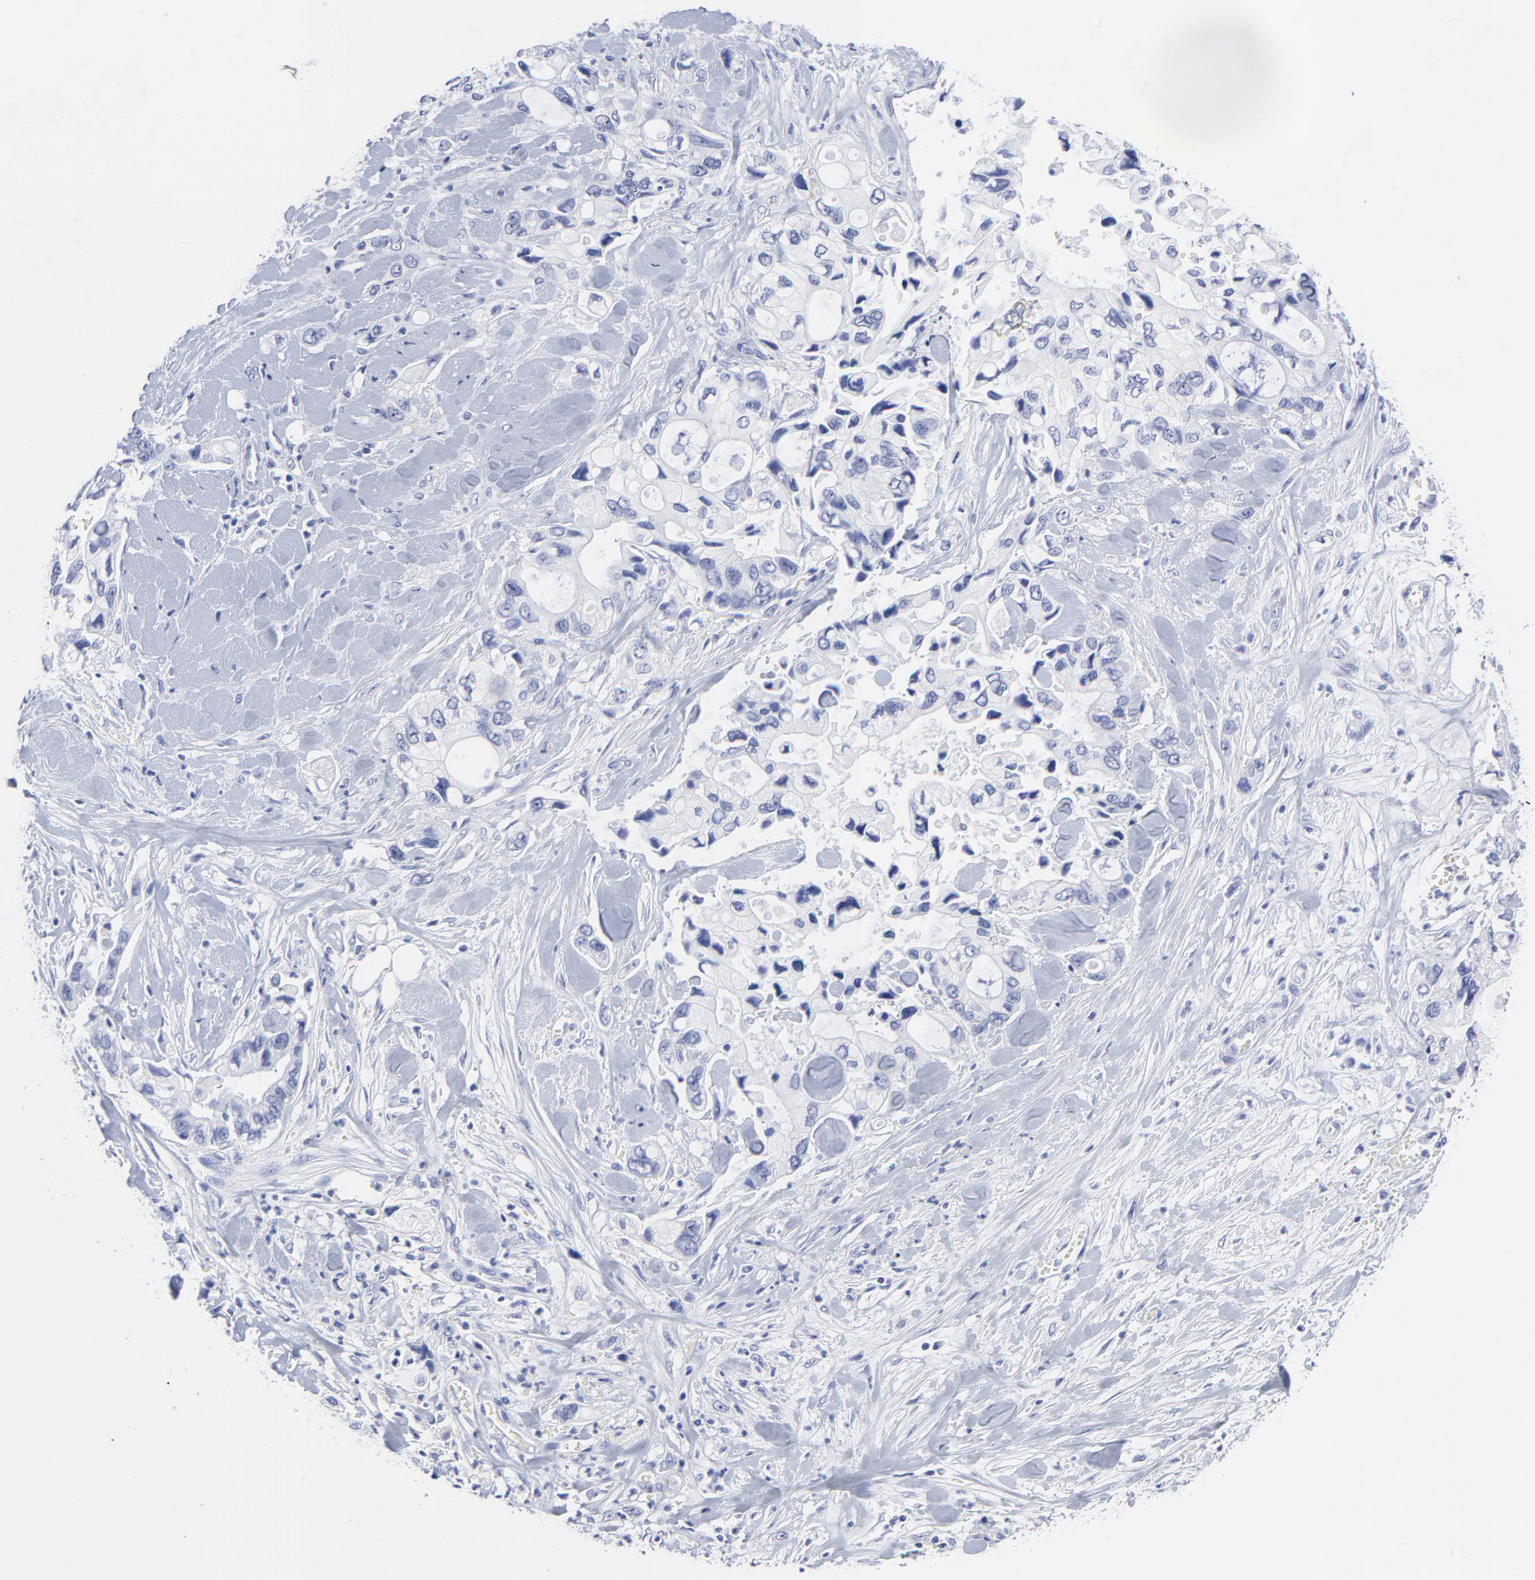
{"staining": {"intensity": "negative", "quantity": "none", "location": "none"}, "tissue": "pancreatic cancer", "cell_type": "Tumor cells", "image_type": "cancer", "snomed": [{"axis": "morphology", "description": "Adenocarcinoma, NOS"}, {"axis": "topography", "description": "Pancreas"}], "caption": "Immunohistochemistry (IHC) photomicrograph of pancreatic cancer stained for a protein (brown), which displays no positivity in tumor cells.", "gene": "CNTN3", "patient": {"sex": "male", "age": 70}}